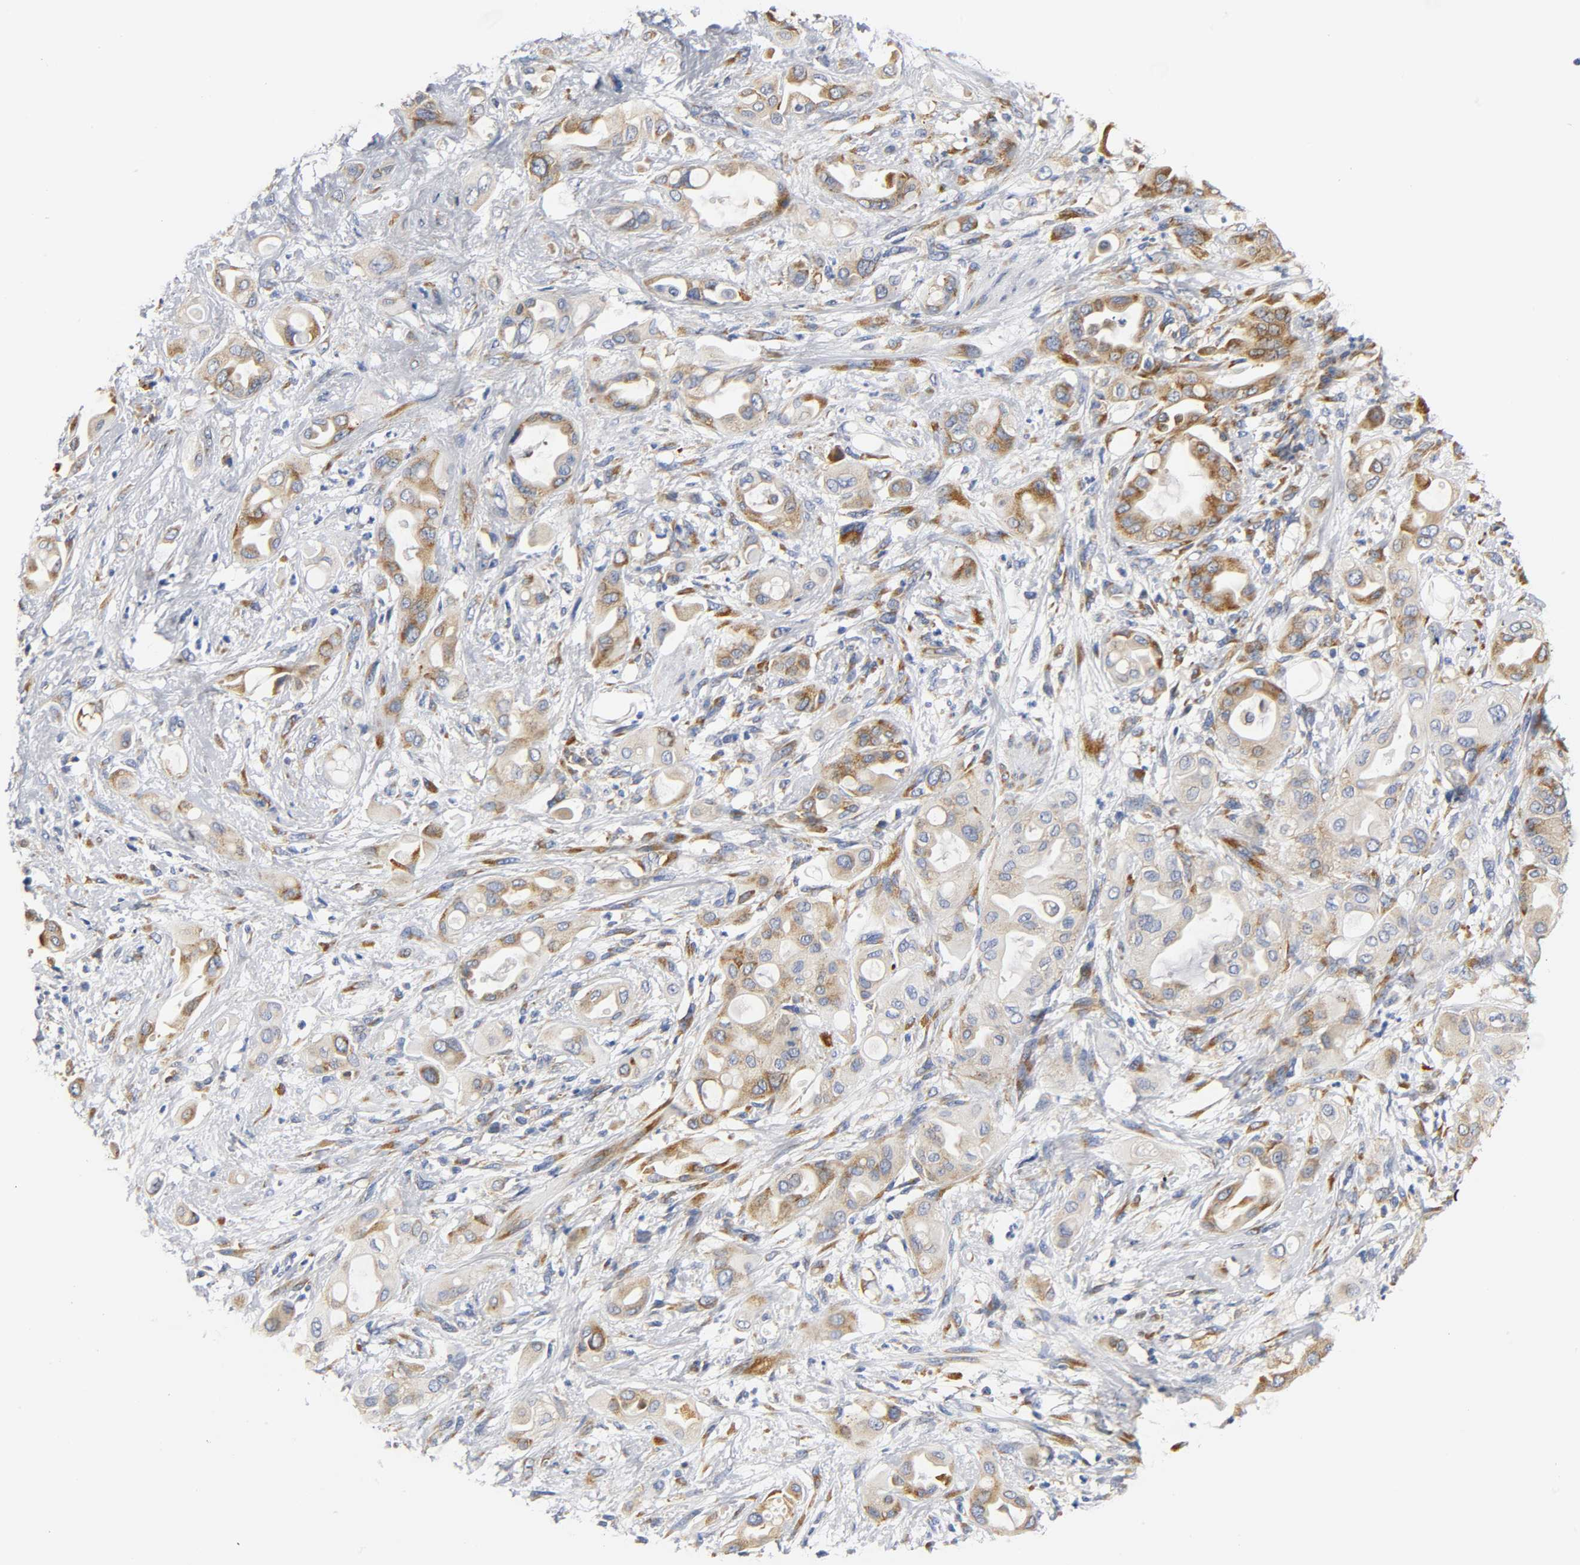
{"staining": {"intensity": "moderate", "quantity": ">75%", "location": "cytoplasmic/membranous"}, "tissue": "pancreatic cancer", "cell_type": "Tumor cells", "image_type": "cancer", "snomed": [{"axis": "morphology", "description": "Adenocarcinoma, NOS"}, {"axis": "morphology", "description": "Adenocarcinoma, metastatic, NOS"}, {"axis": "topography", "description": "Lymph node"}, {"axis": "topography", "description": "Pancreas"}, {"axis": "topography", "description": "Duodenum"}], "caption": "Immunohistochemical staining of human pancreatic adenocarcinoma displays moderate cytoplasmic/membranous protein positivity in about >75% of tumor cells.", "gene": "REL", "patient": {"sex": "female", "age": 64}}